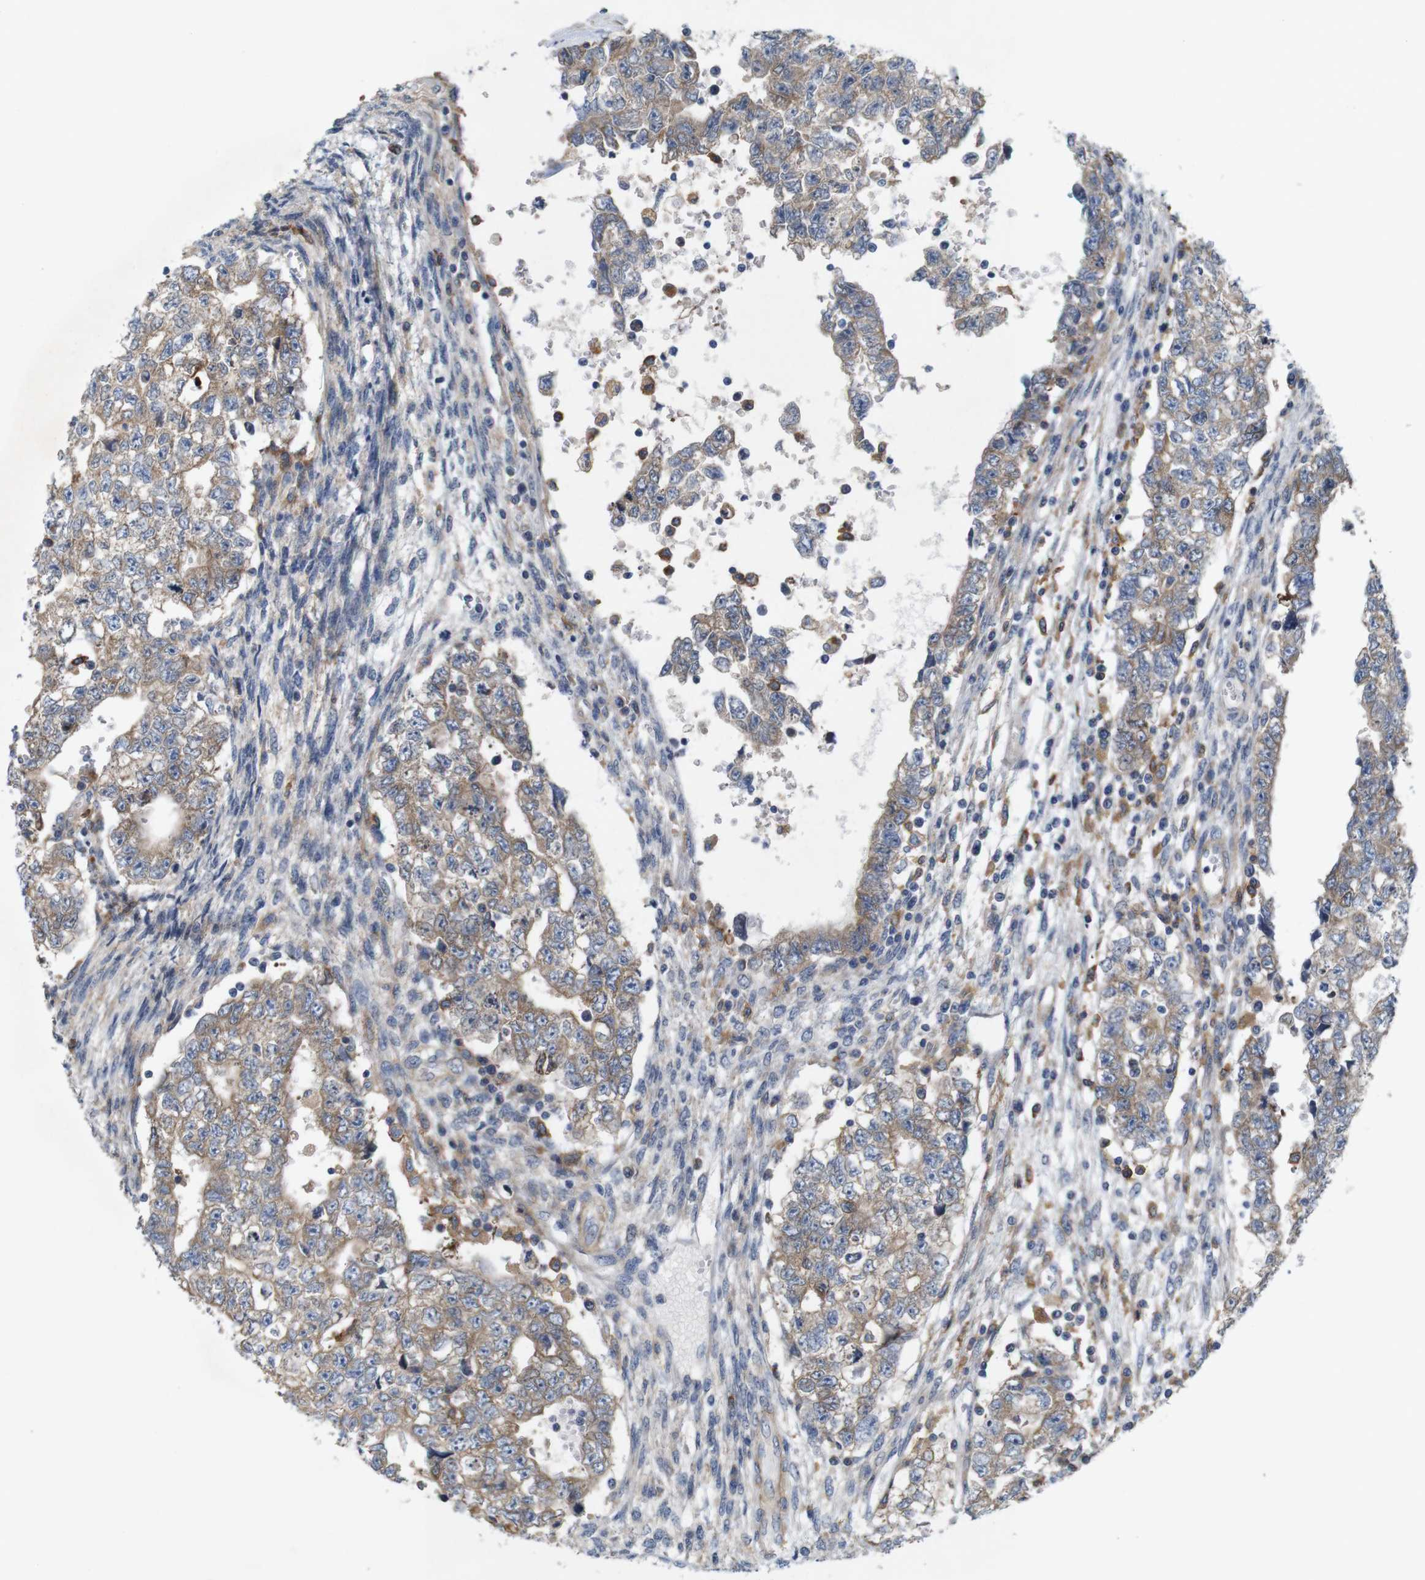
{"staining": {"intensity": "moderate", "quantity": ">75%", "location": "cytoplasmic/membranous"}, "tissue": "testis cancer", "cell_type": "Tumor cells", "image_type": "cancer", "snomed": [{"axis": "morphology", "description": "Seminoma, NOS"}, {"axis": "morphology", "description": "Carcinoma, Embryonal, NOS"}, {"axis": "topography", "description": "Testis"}], "caption": "Immunohistochemical staining of testis cancer displays moderate cytoplasmic/membranous protein positivity in approximately >75% of tumor cells.", "gene": "SIGLEC8", "patient": {"sex": "male", "age": 38}}